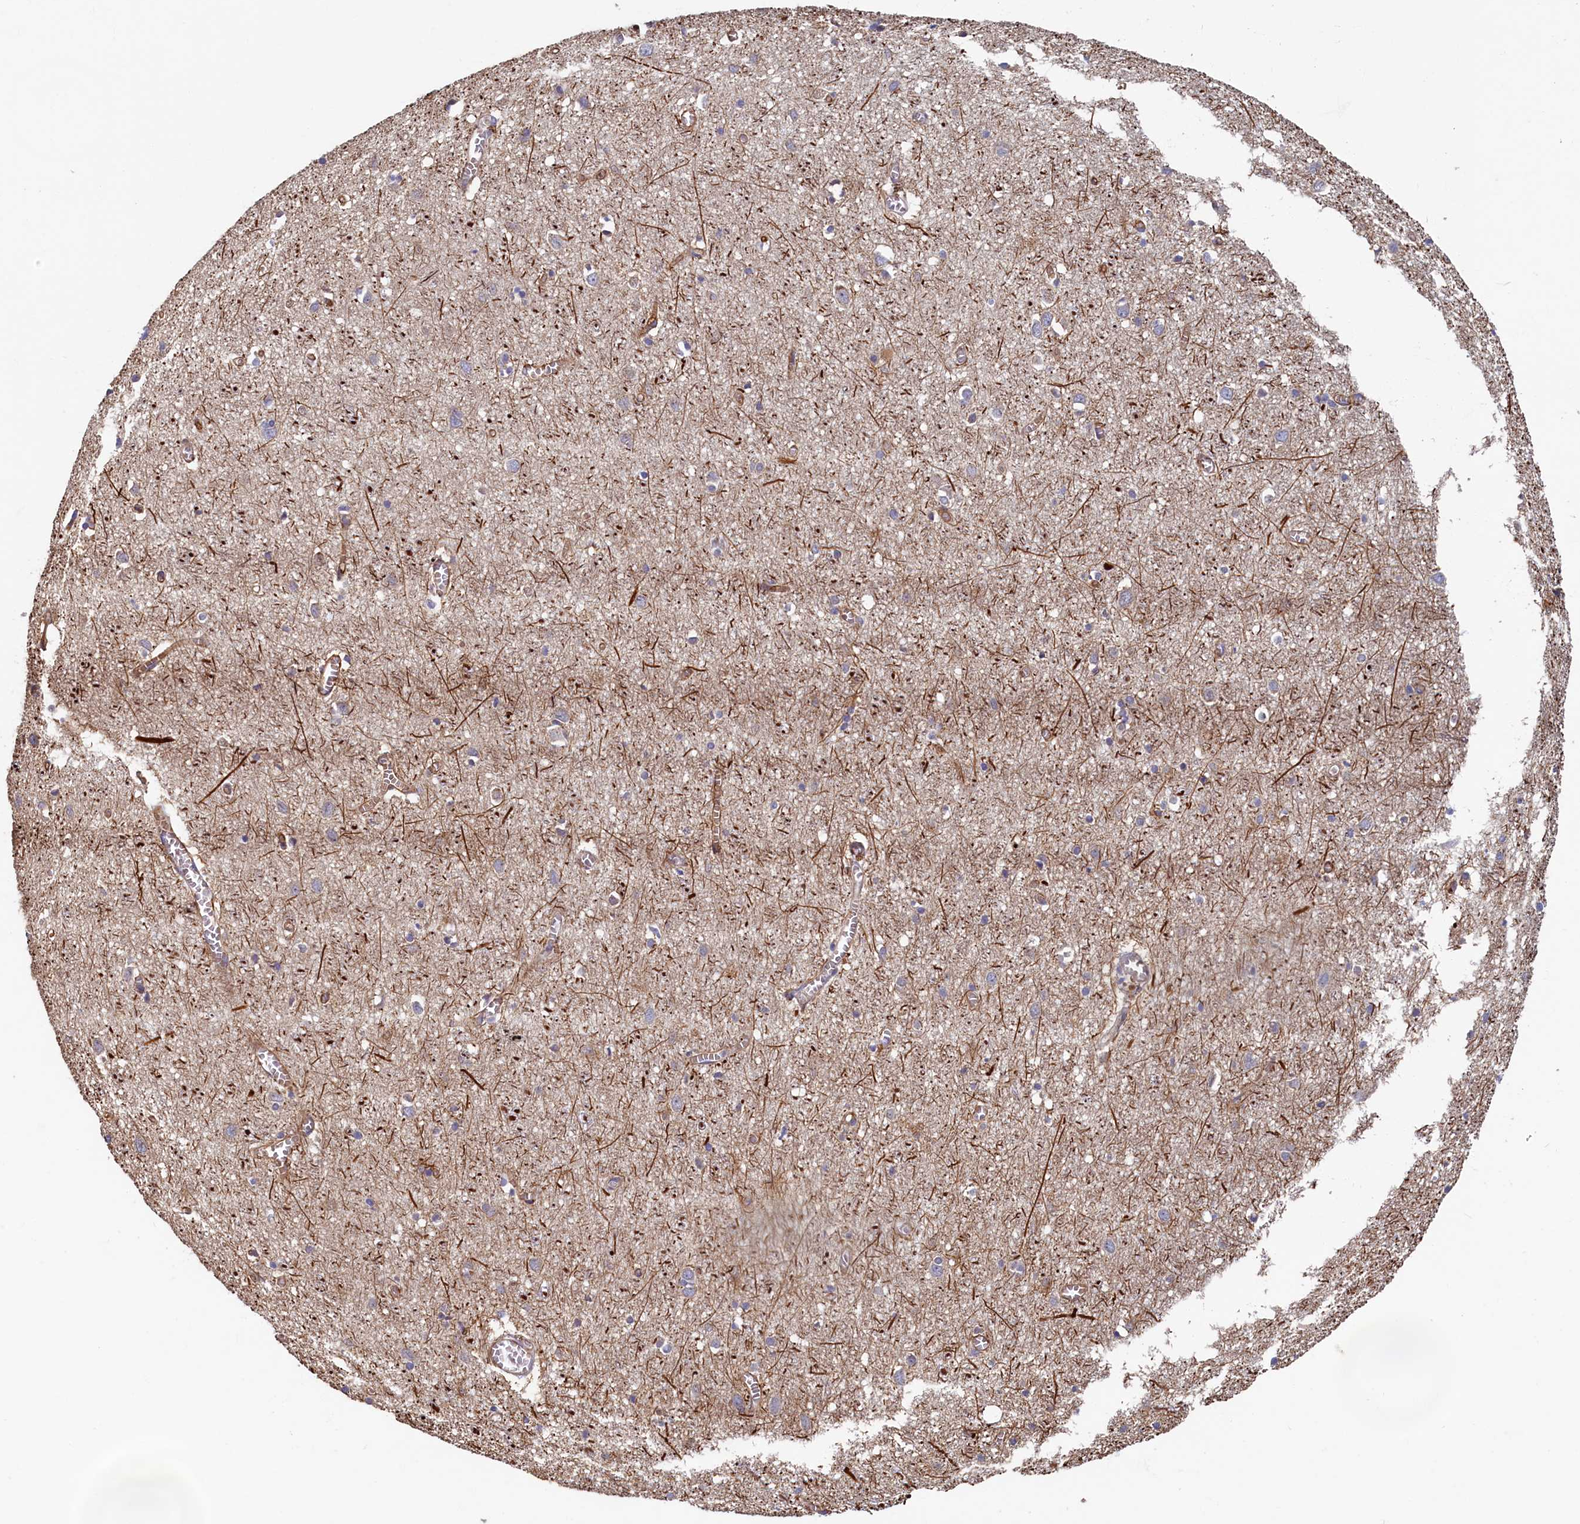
{"staining": {"intensity": "moderate", "quantity": "25%-75%", "location": "cytoplasmic/membranous"}, "tissue": "cerebral cortex", "cell_type": "Endothelial cells", "image_type": "normal", "snomed": [{"axis": "morphology", "description": "Normal tissue, NOS"}, {"axis": "topography", "description": "Cerebral cortex"}], "caption": "The image reveals staining of unremarkable cerebral cortex, revealing moderate cytoplasmic/membranous protein staining (brown color) within endothelial cells.", "gene": "LRRC57", "patient": {"sex": "female", "age": 64}}